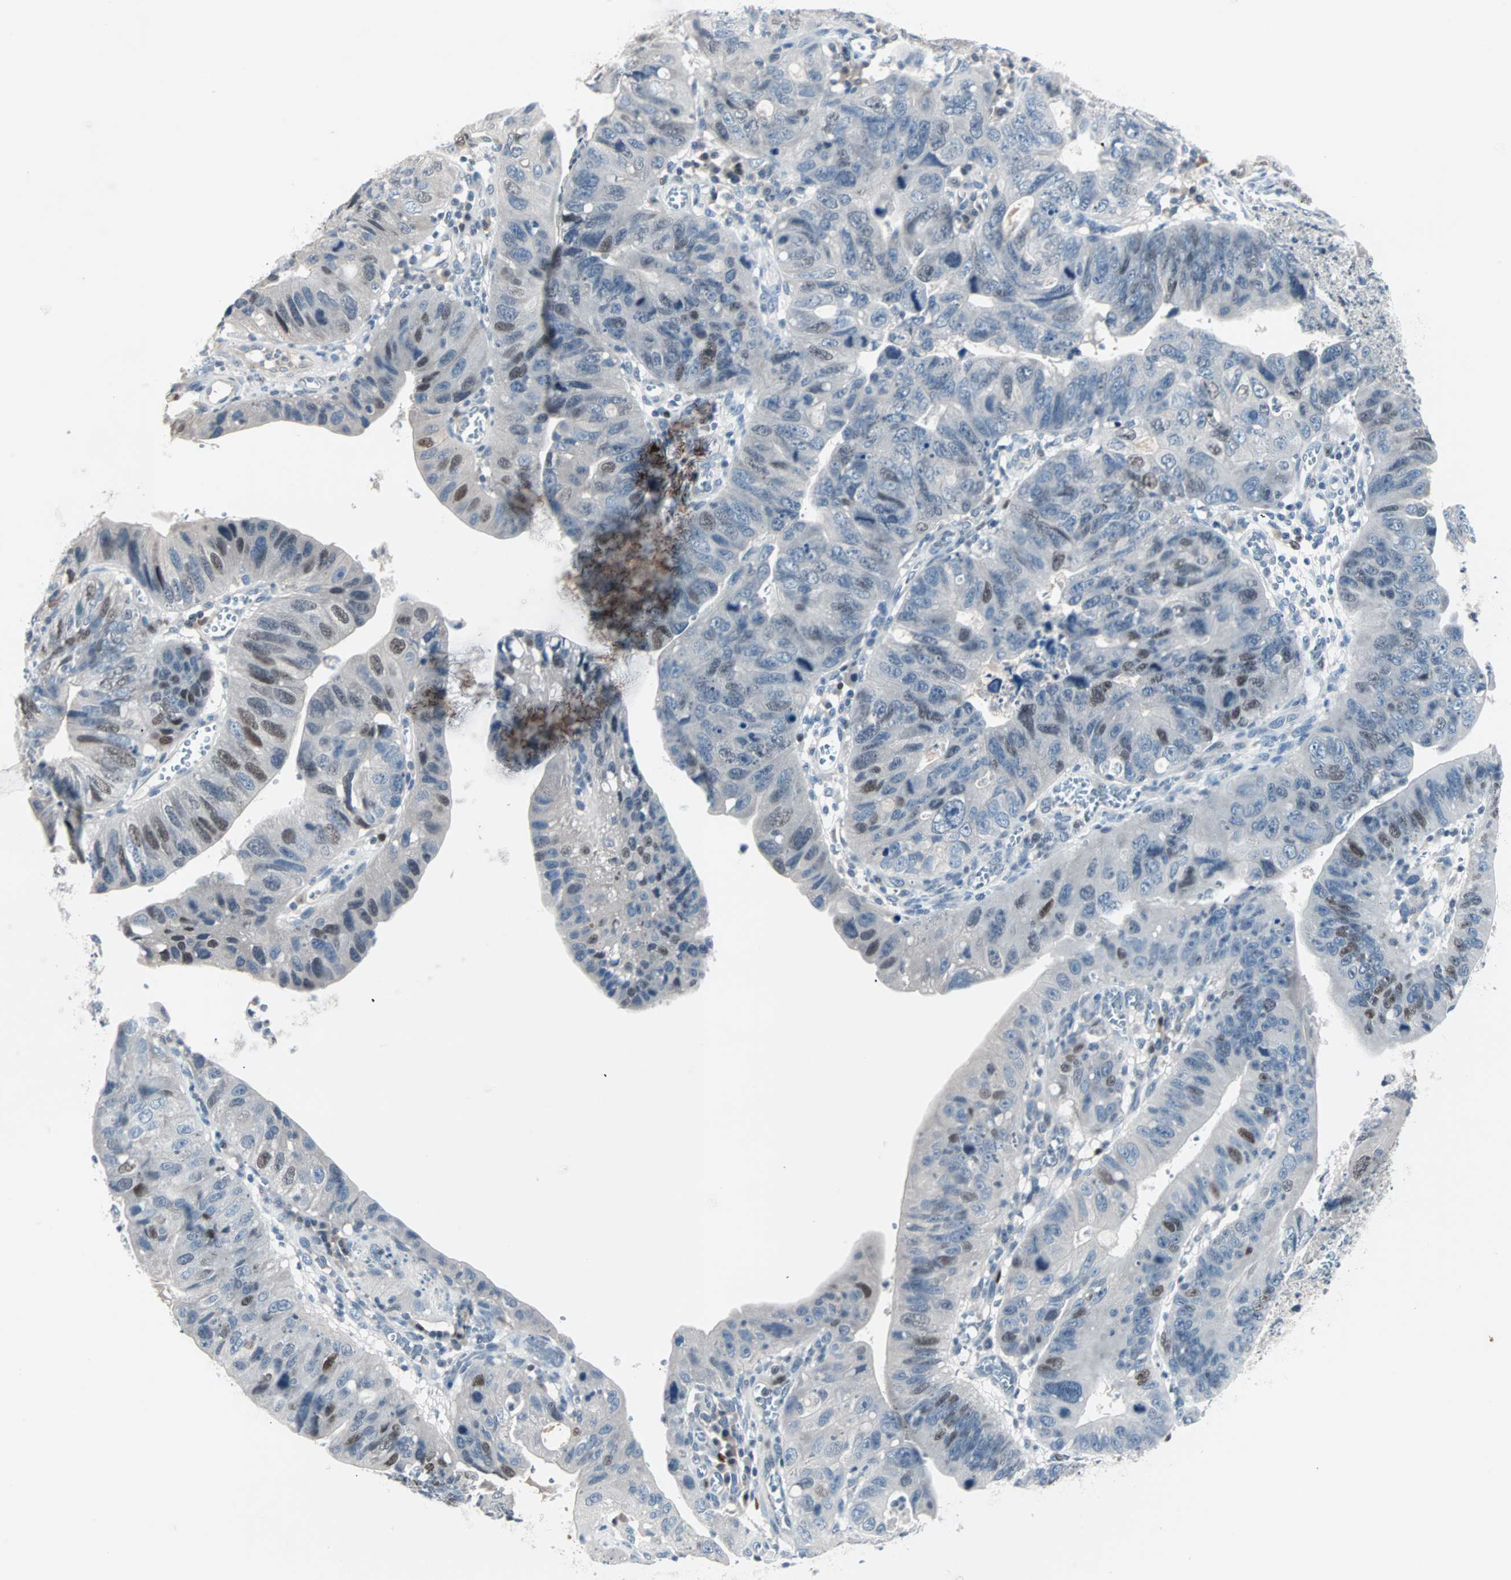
{"staining": {"intensity": "moderate", "quantity": "<25%", "location": "nuclear"}, "tissue": "stomach cancer", "cell_type": "Tumor cells", "image_type": "cancer", "snomed": [{"axis": "morphology", "description": "Adenocarcinoma, NOS"}, {"axis": "topography", "description": "Stomach"}], "caption": "Immunohistochemical staining of adenocarcinoma (stomach) shows low levels of moderate nuclear staining in approximately <25% of tumor cells. (Brightfield microscopy of DAB IHC at high magnification).", "gene": "CCNE2", "patient": {"sex": "male", "age": 59}}